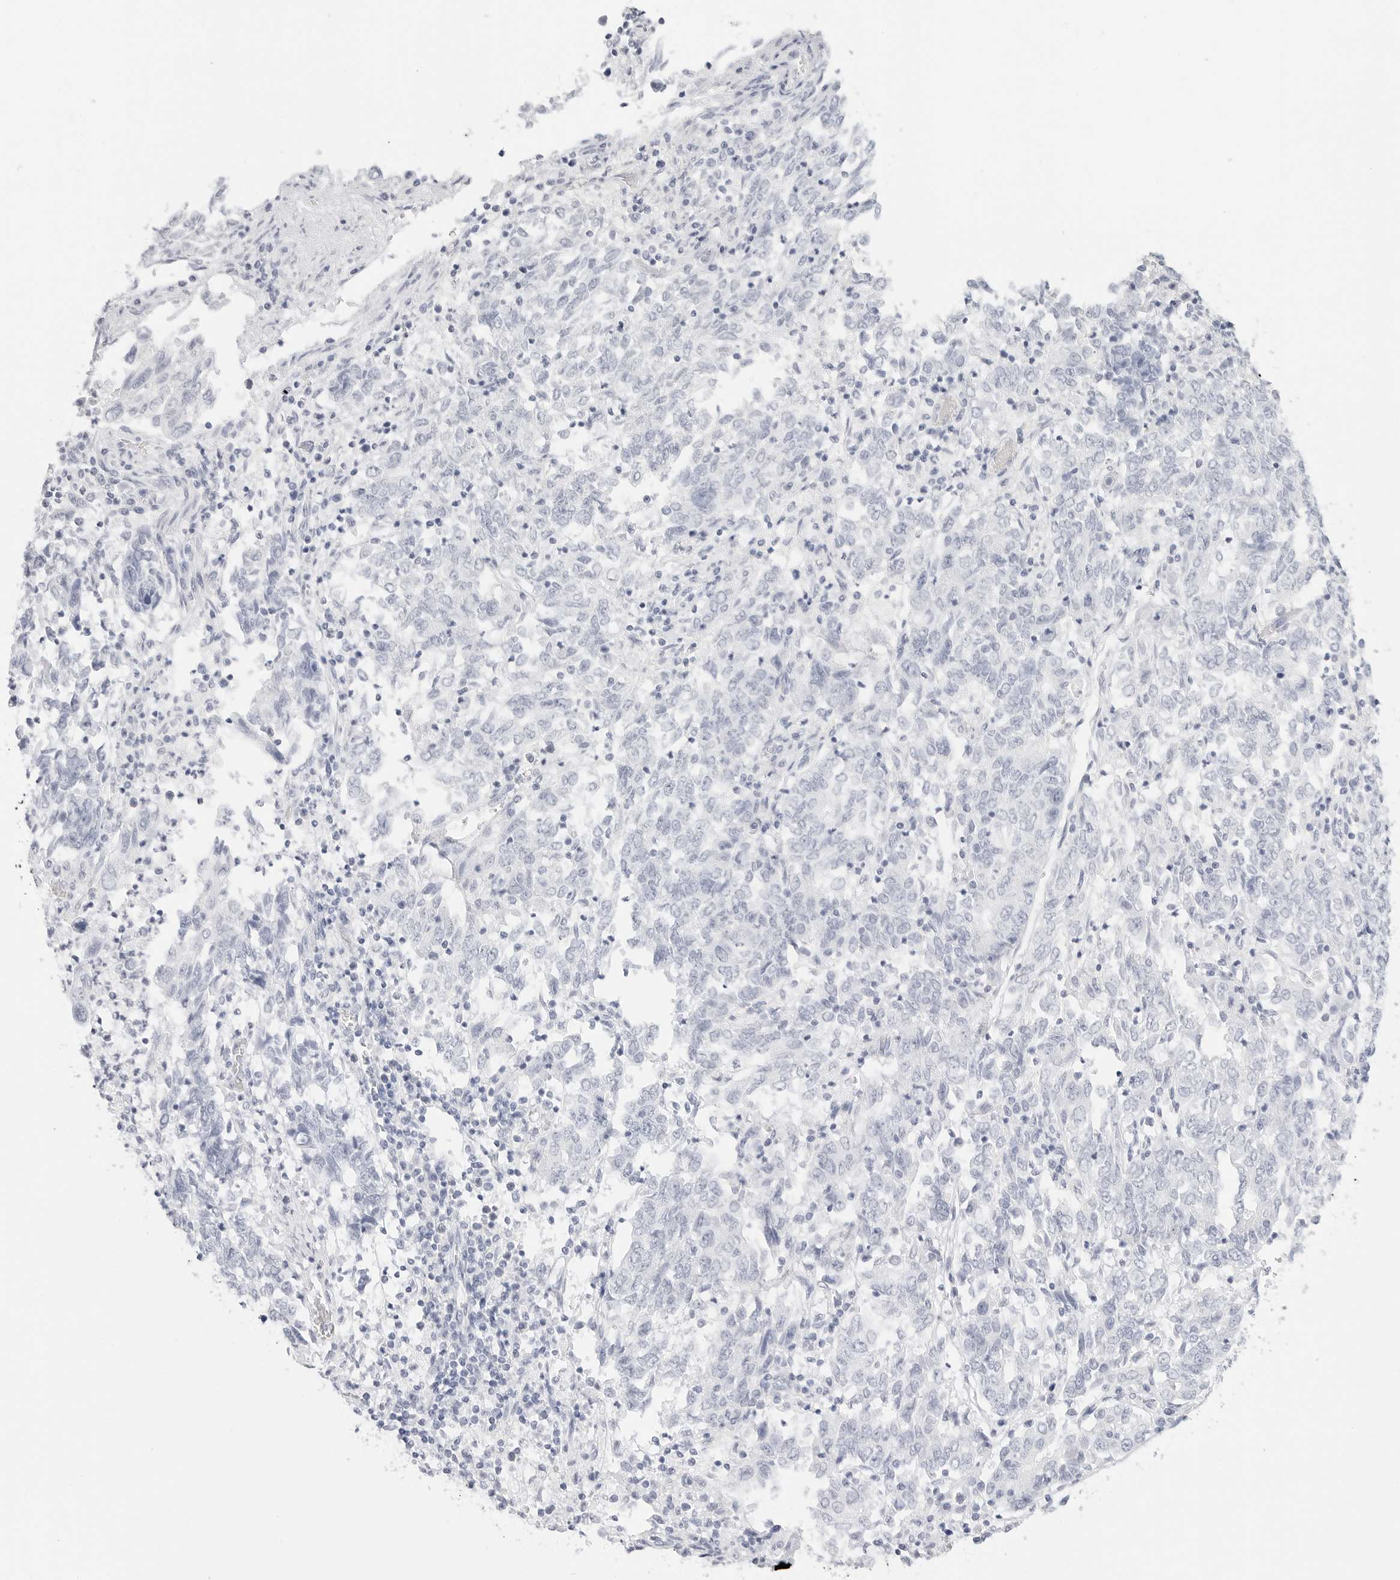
{"staining": {"intensity": "negative", "quantity": "none", "location": "none"}, "tissue": "endometrial cancer", "cell_type": "Tumor cells", "image_type": "cancer", "snomed": [{"axis": "morphology", "description": "Adenocarcinoma, NOS"}, {"axis": "topography", "description": "Endometrium"}], "caption": "High magnification brightfield microscopy of endometrial cancer stained with DAB (3,3'-diaminobenzidine) (brown) and counterstained with hematoxylin (blue): tumor cells show no significant expression.", "gene": "TFF2", "patient": {"sex": "female", "age": 80}}